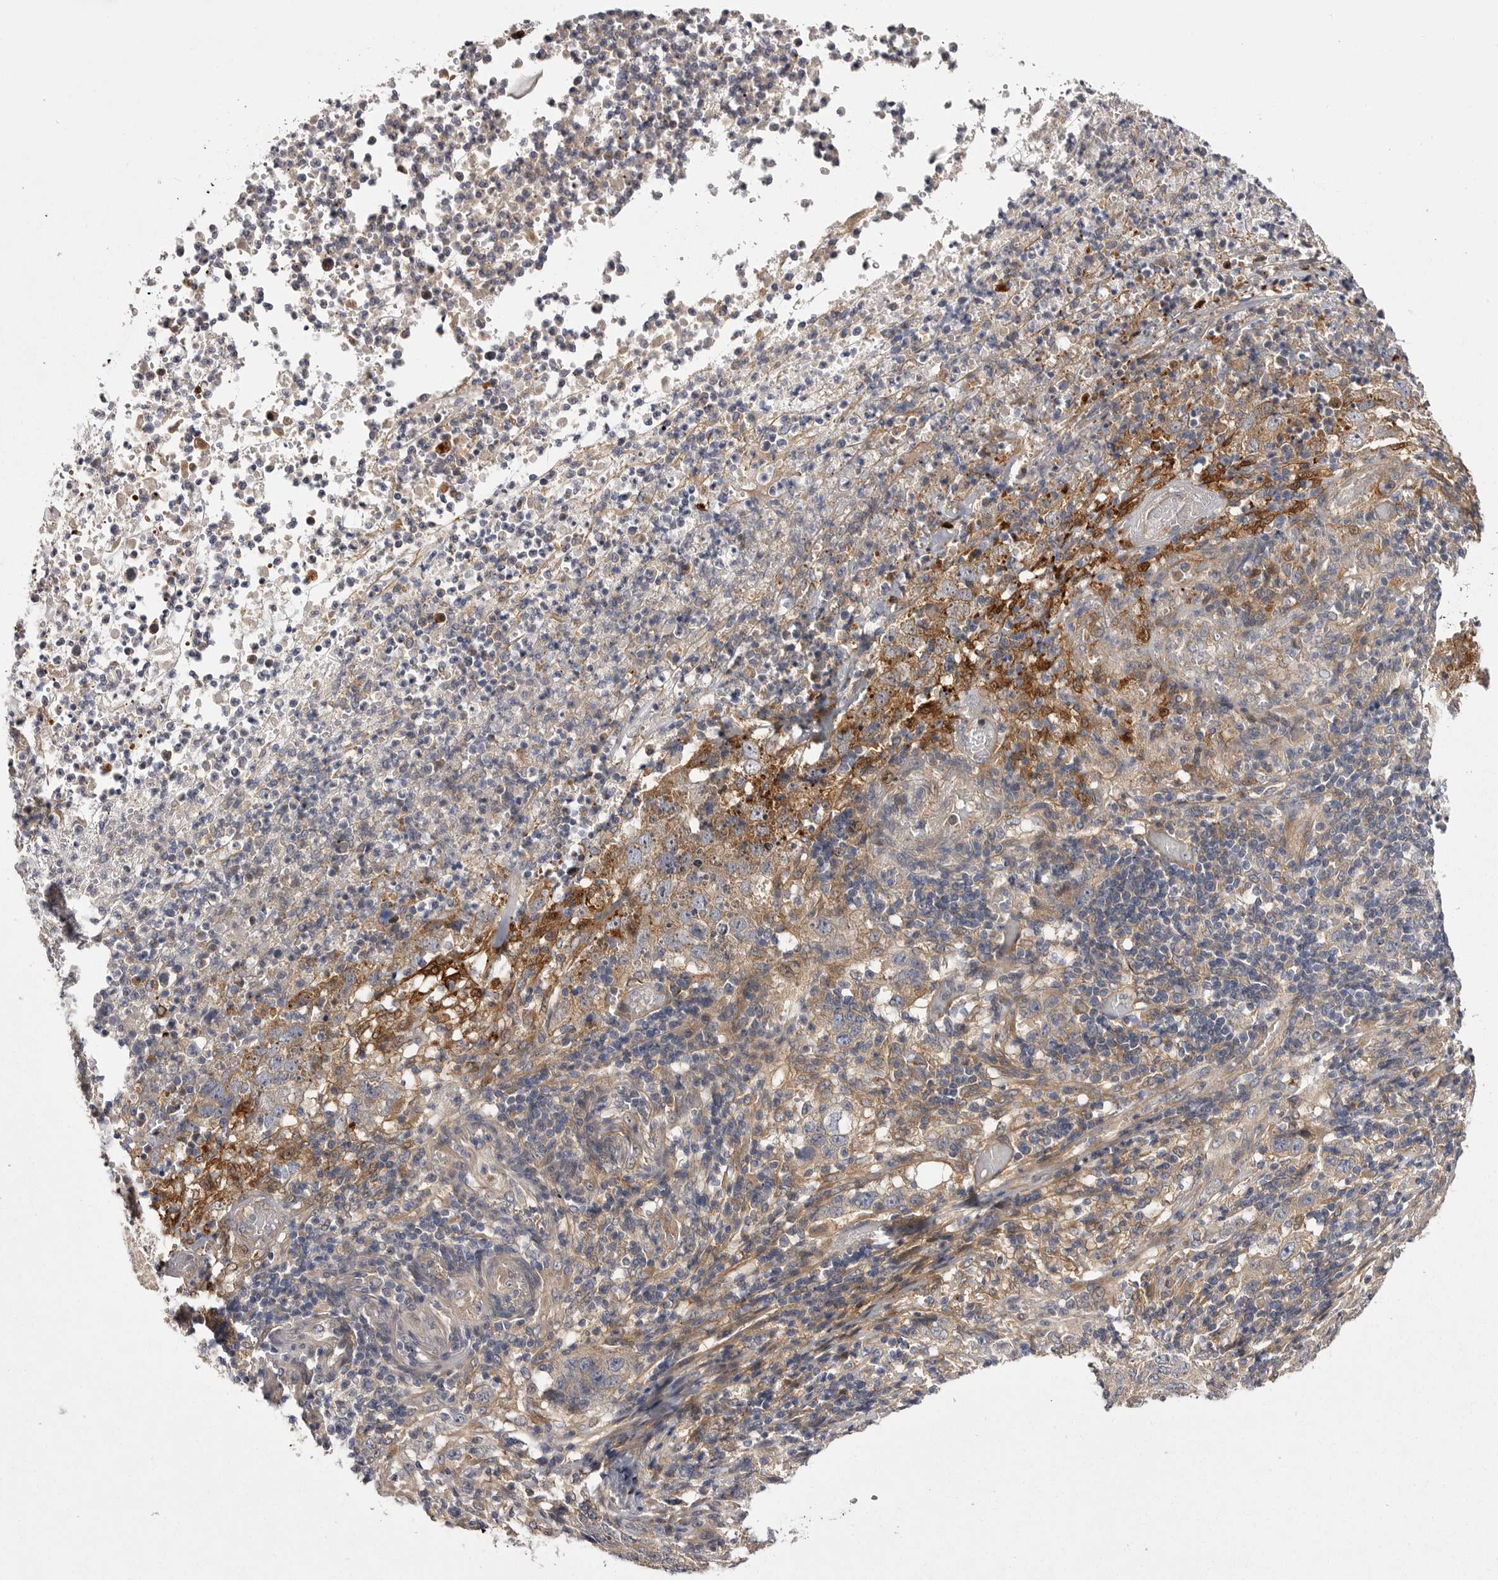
{"staining": {"intensity": "weak", "quantity": "<25%", "location": "cytoplasmic/membranous"}, "tissue": "stomach cancer", "cell_type": "Tumor cells", "image_type": "cancer", "snomed": [{"axis": "morphology", "description": "Adenocarcinoma, NOS"}, {"axis": "topography", "description": "Stomach"}], "caption": "Immunohistochemical staining of human stomach cancer (adenocarcinoma) shows no significant expression in tumor cells.", "gene": "OSBPL9", "patient": {"sex": "male", "age": 48}}